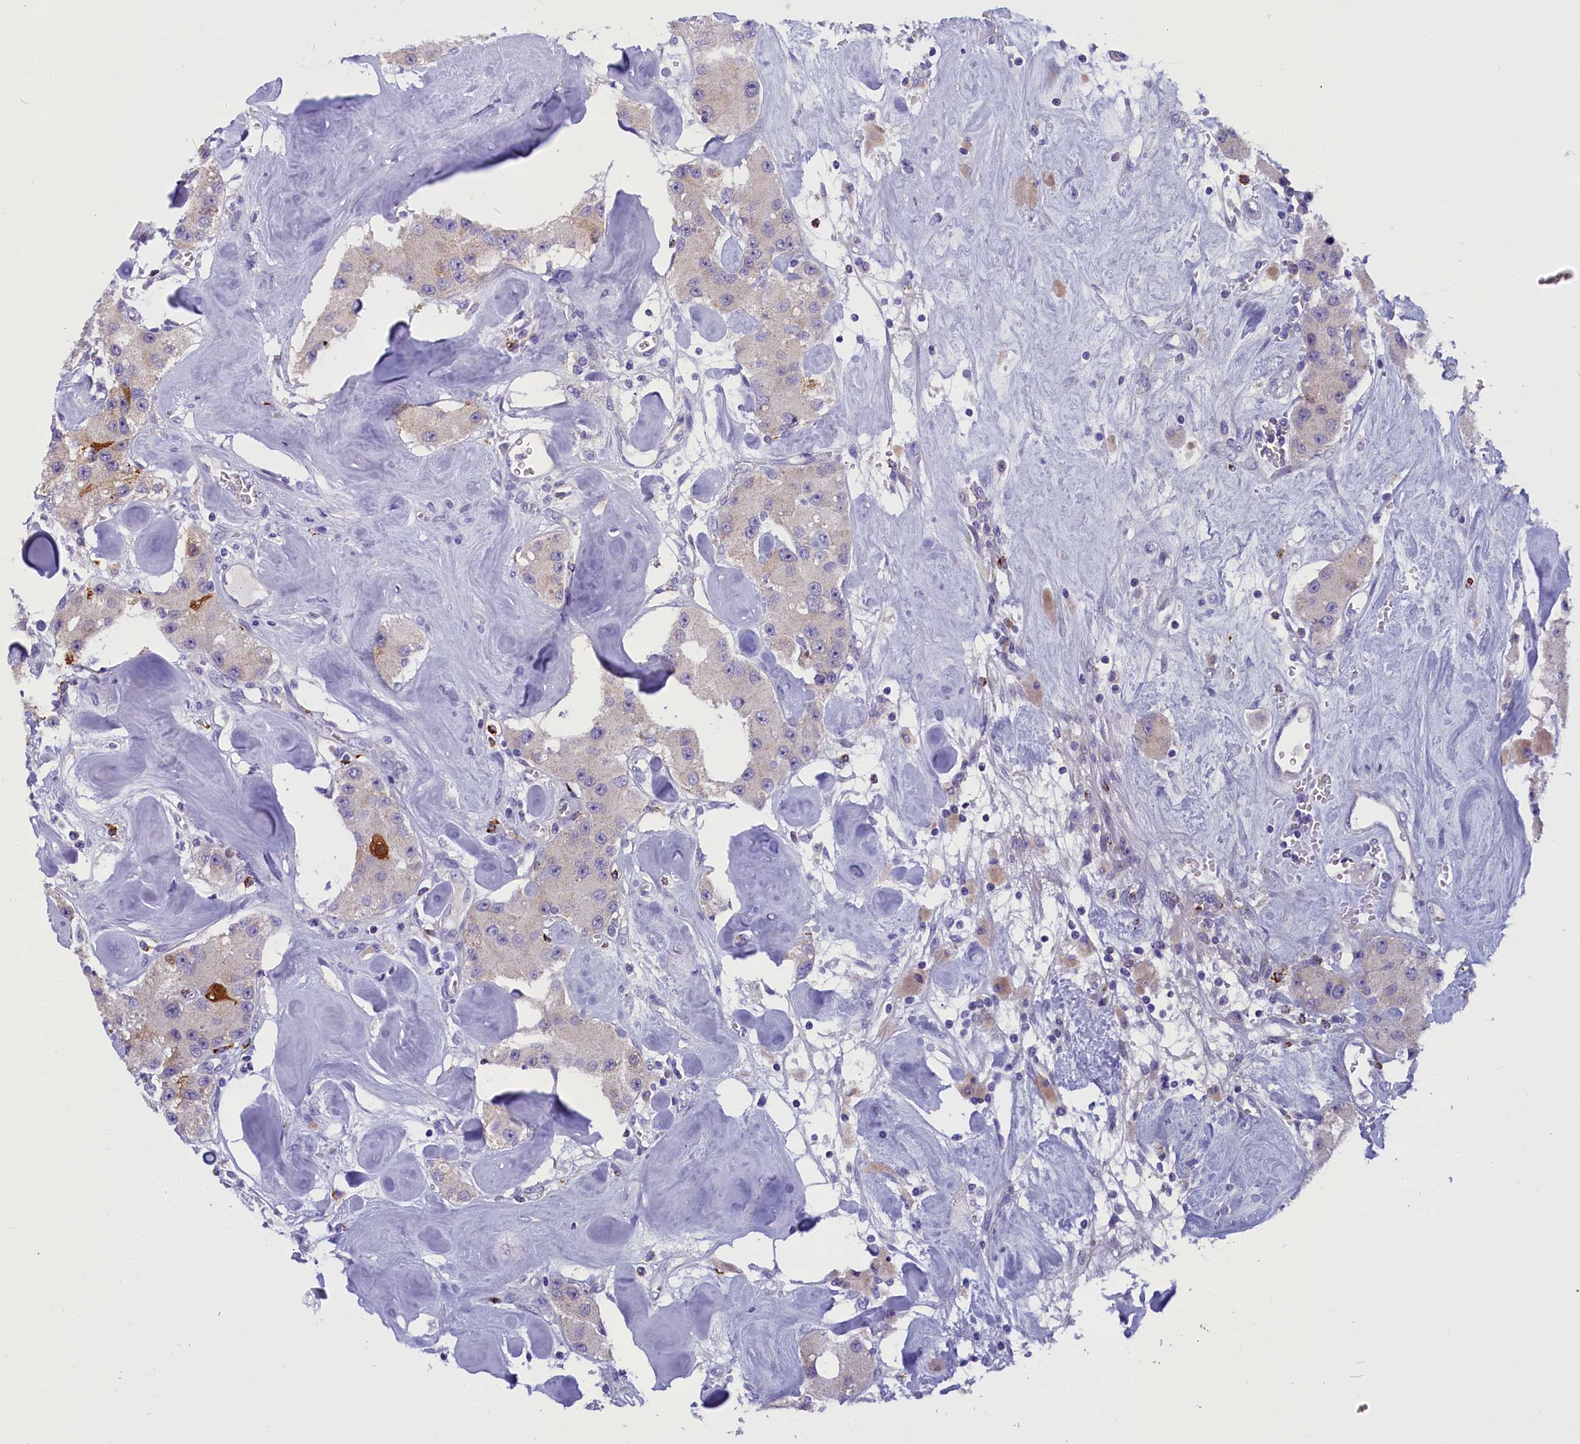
{"staining": {"intensity": "strong", "quantity": "<25%", "location": "cytoplasmic/membranous"}, "tissue": "carcinoid", "cell_type": "Tumor cells", "image_type": "cancer", "snomed": [{"axis": "morphology", "description": "Carcinoid, malignant, NOS"}, {"axis": "topography", "description": "Pancreas"}], "caption": "Strong cytoplasmic/membranous expression is present in about <25% of tumor cells in malignant carcinoid.", "gene": "RTTN", "patient": {"sex": "male", "age": 41}}